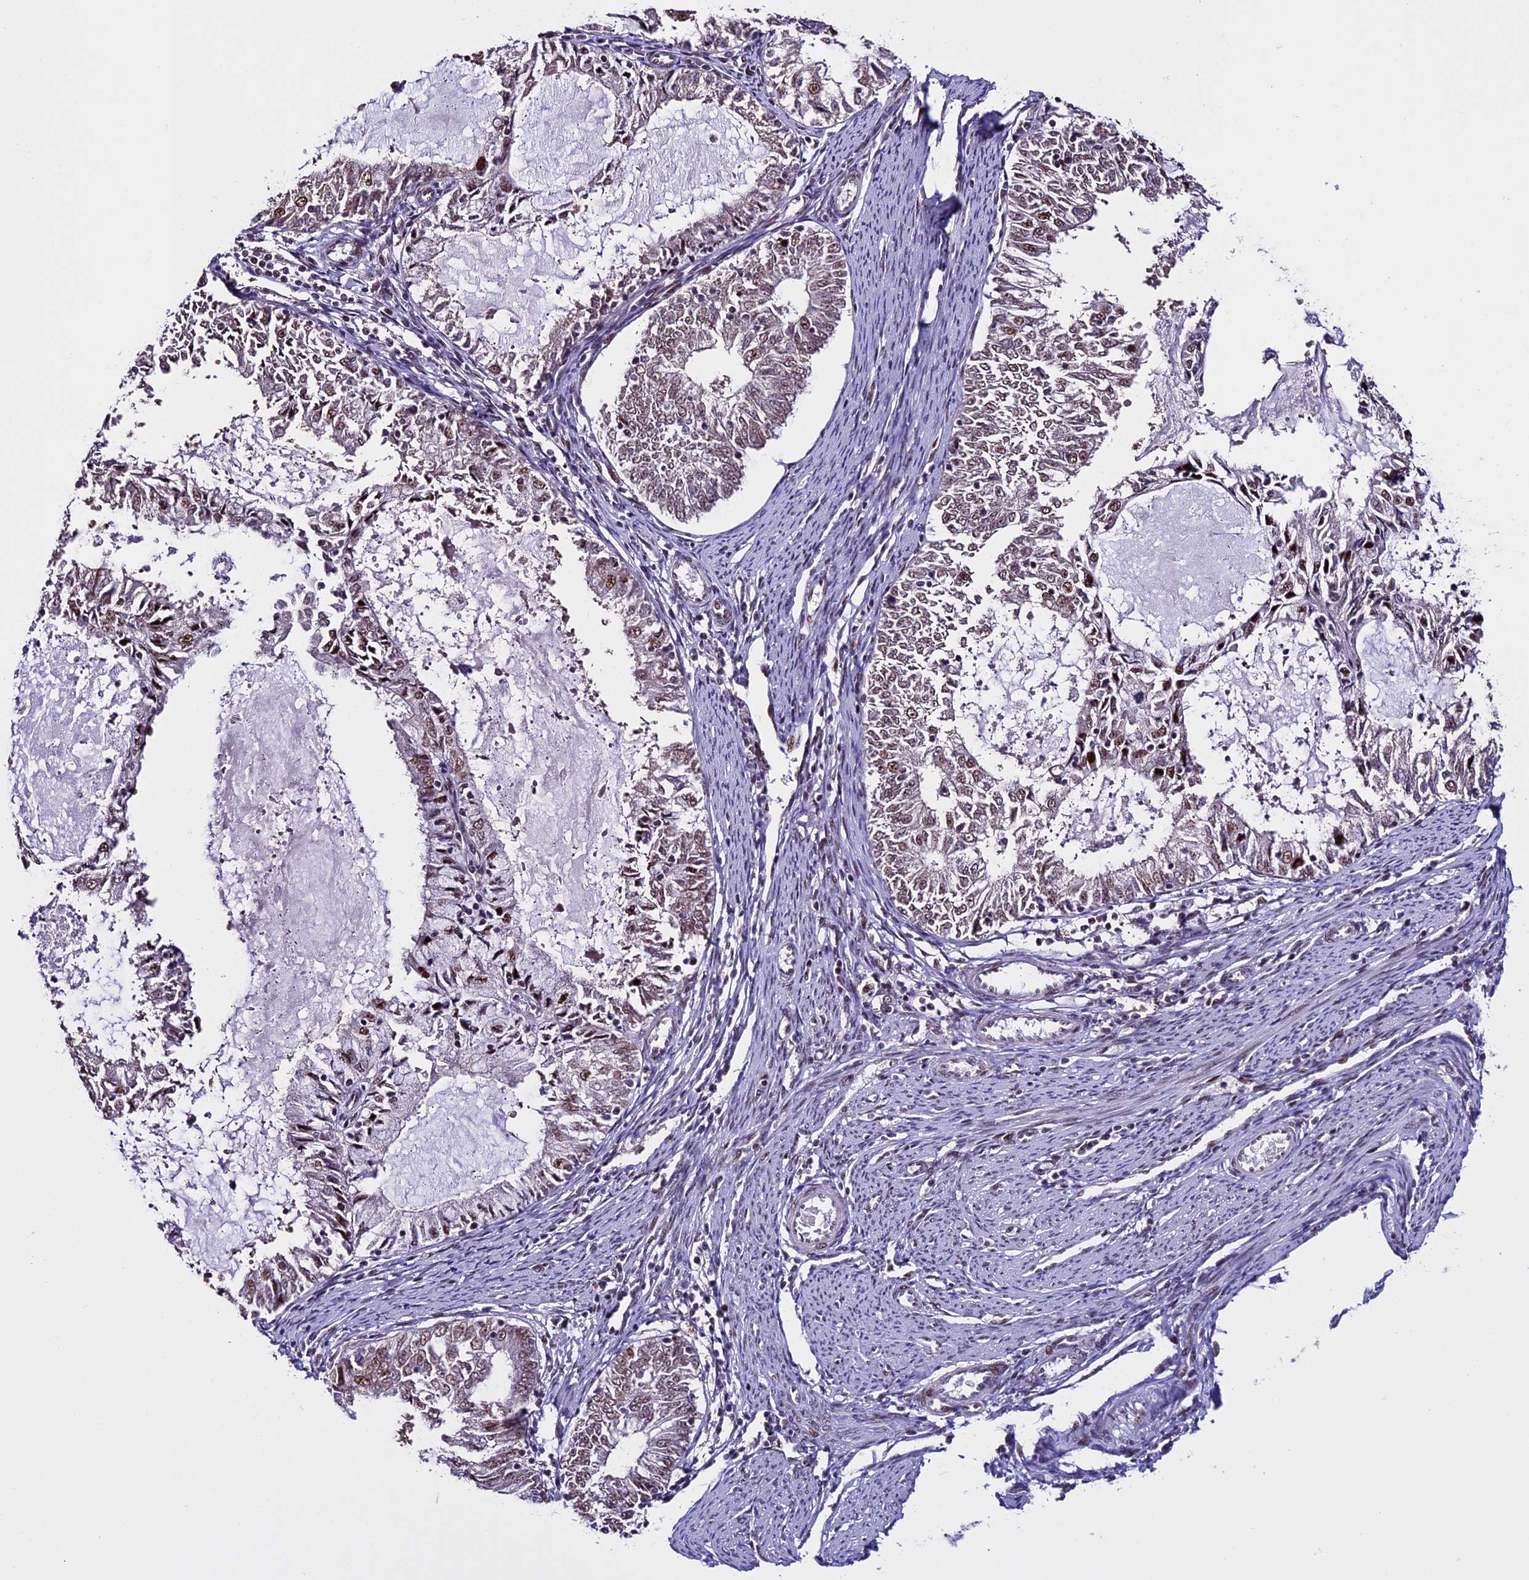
{"staining": {"intensity": "weak", "quantity": "25%-75%", "location": "nuclear"}, "tissue": "endometrial cancer", "cell_type": "Tumor cells", "image_type": "cancer", "snomed": [{"axis": "morphology", "description": "Adenocarcinoma, NOS"}, {"axis": "topography", "description": "Endometrium"}], "caption": "High-magnification brightfield microscopy of endometrial cancer (adenocarcinoma) stained with DAB (3,3'-diaminobenzidine) (brown) and counterstained with hematoxylin (blue). tumor cells exhibit weak nuclear staining is seen in approximately25%-75% of cells.", "gene": "TCP11L2", "patient": {"sex": "female", "age": 57}}